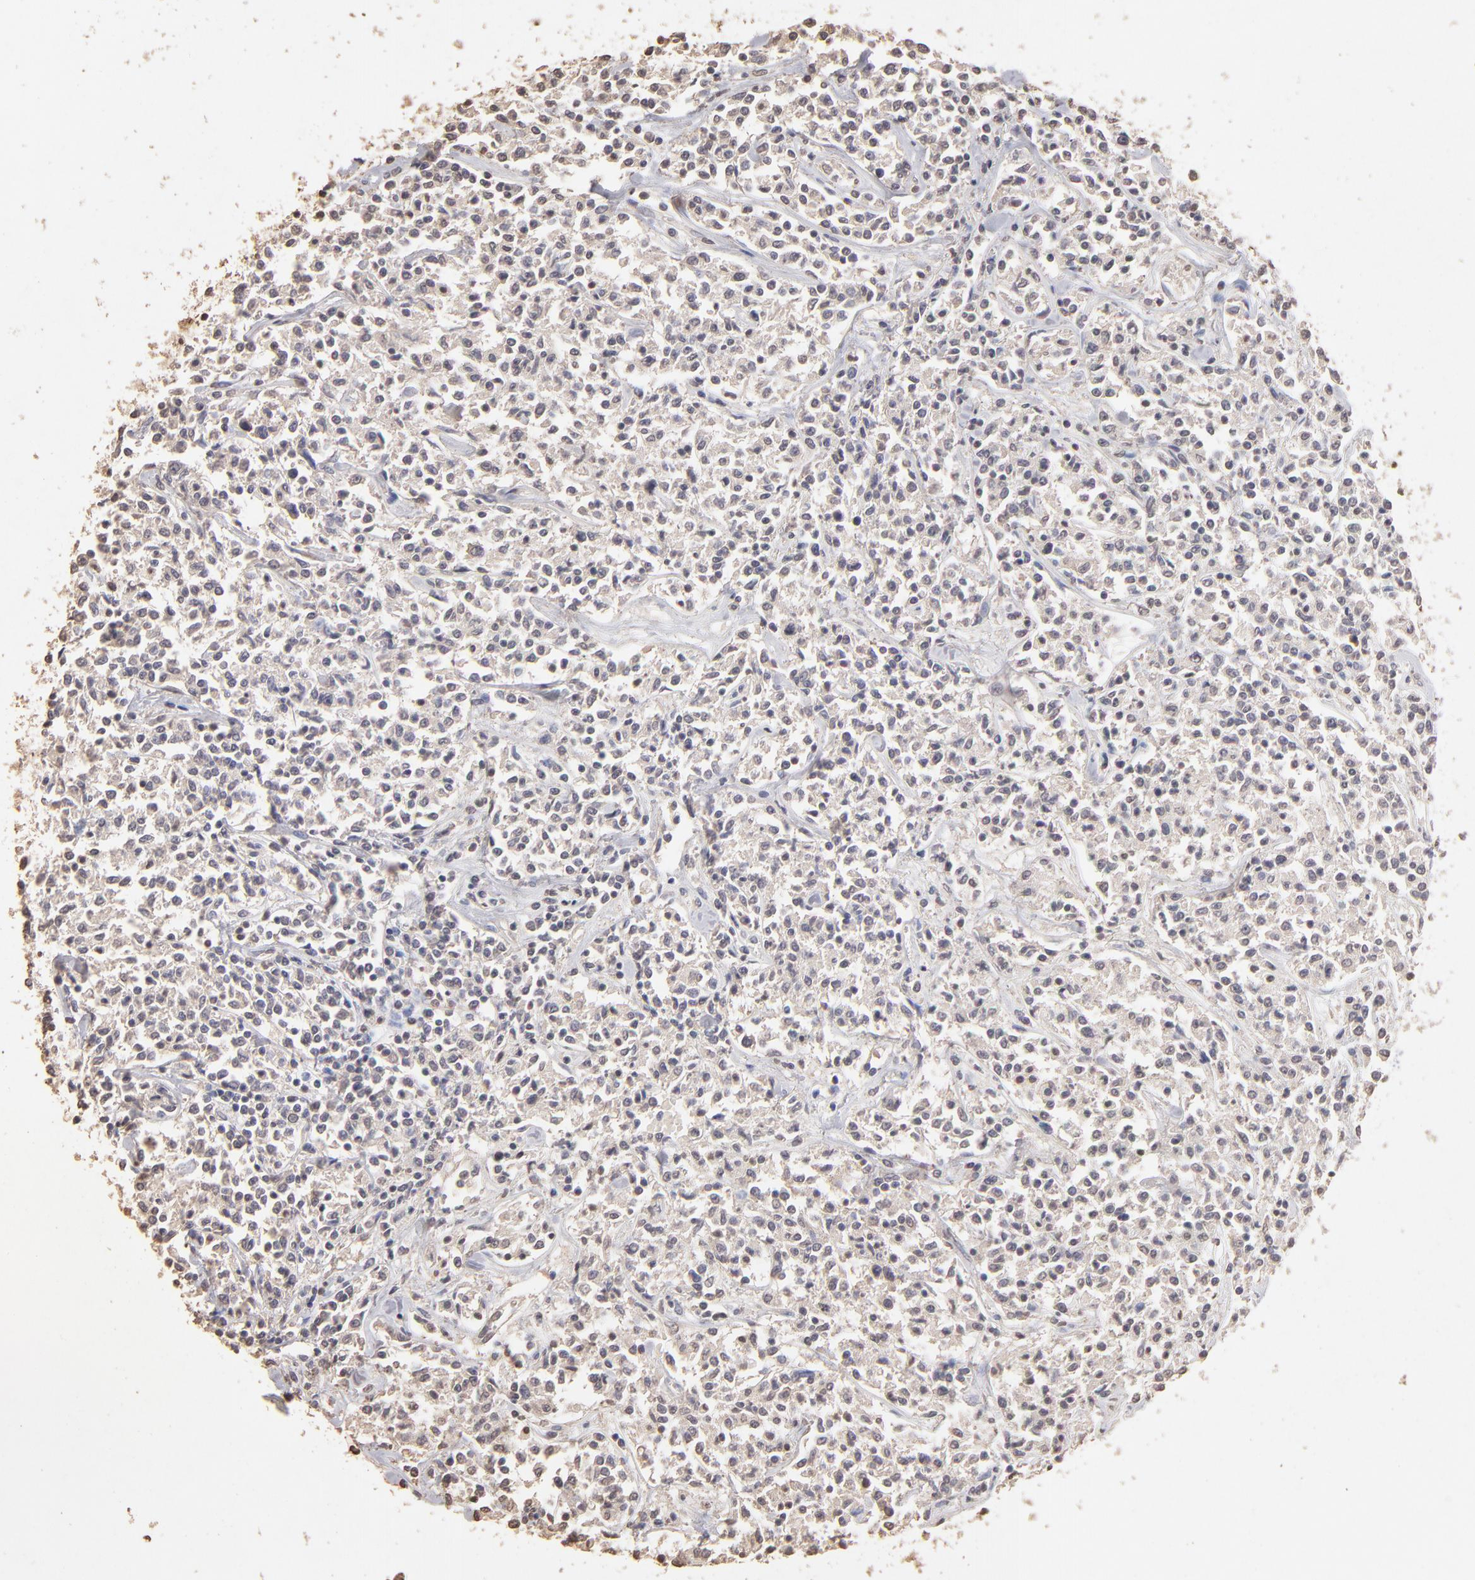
{"staining": {"intensity": "negative", "quantity": "none", "location": "none"}, "tissue": "lymphoma", "cell_type": "Tumor cells", "image_type": "cancer", "snomed": [{"axis": "morphology", "description": "Malignant lymphoma, non-Hodgkin's type, Low grade"}, {"axis": "topography", "description": "Small intestine"}], "caption": "High magnification brightfield microscopy of lymphoma stained with DAB (brown) and counterstained with hematoxylin (blue): tumor cells show no significant positivity. Nuclei are stained in blue.", "gene": "OPHN1", "patient": {"sex": "female", "age": 59}}